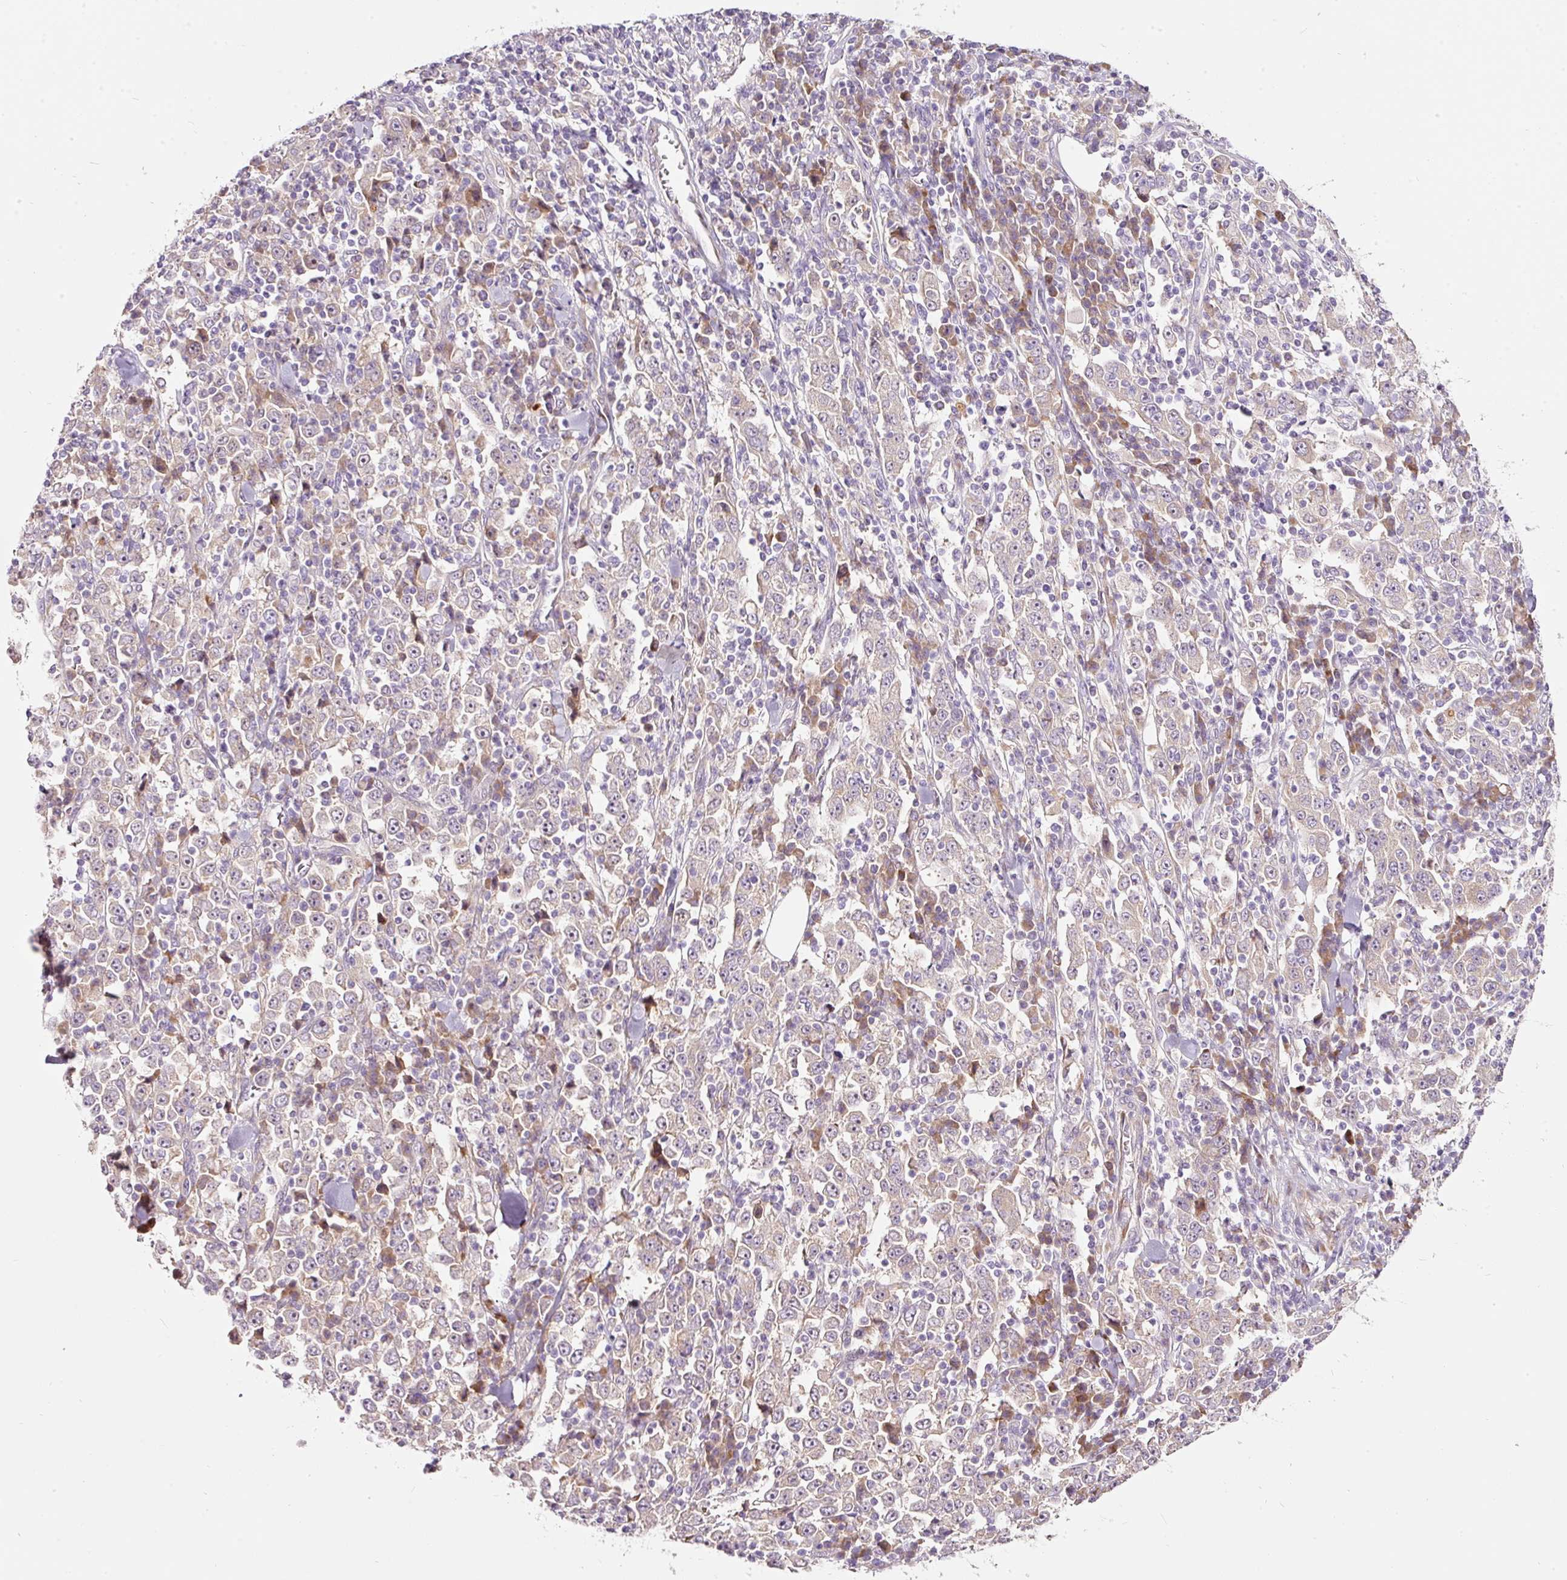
{"staining": {"intensity": "weak", "quantity": "<25%", "location": "cytoplasmic/membranous"}, "tissue": "stomach cancer", "cell_type": "Tumor cells", "image_type": "cancer", "snomed": [{"axis": "morphology", "description": "Normal tissue, NOS"}, {"axis": "morphology", "description": "Adenocarcinoma, NOS"}, {"axis": "topography", "description": "Stomach, upper"}, {"axis": "topography", "description": "Stomach"}], "caption": "Histopathology image shows no significant protein expression in tumor cells of stomach cancer. (DAB (3,3'-diaminobenzidine) IHC with hematoxylin counter stain).", "gene": "RSPO2", "patient": {"sex": "male", "age": 59}}